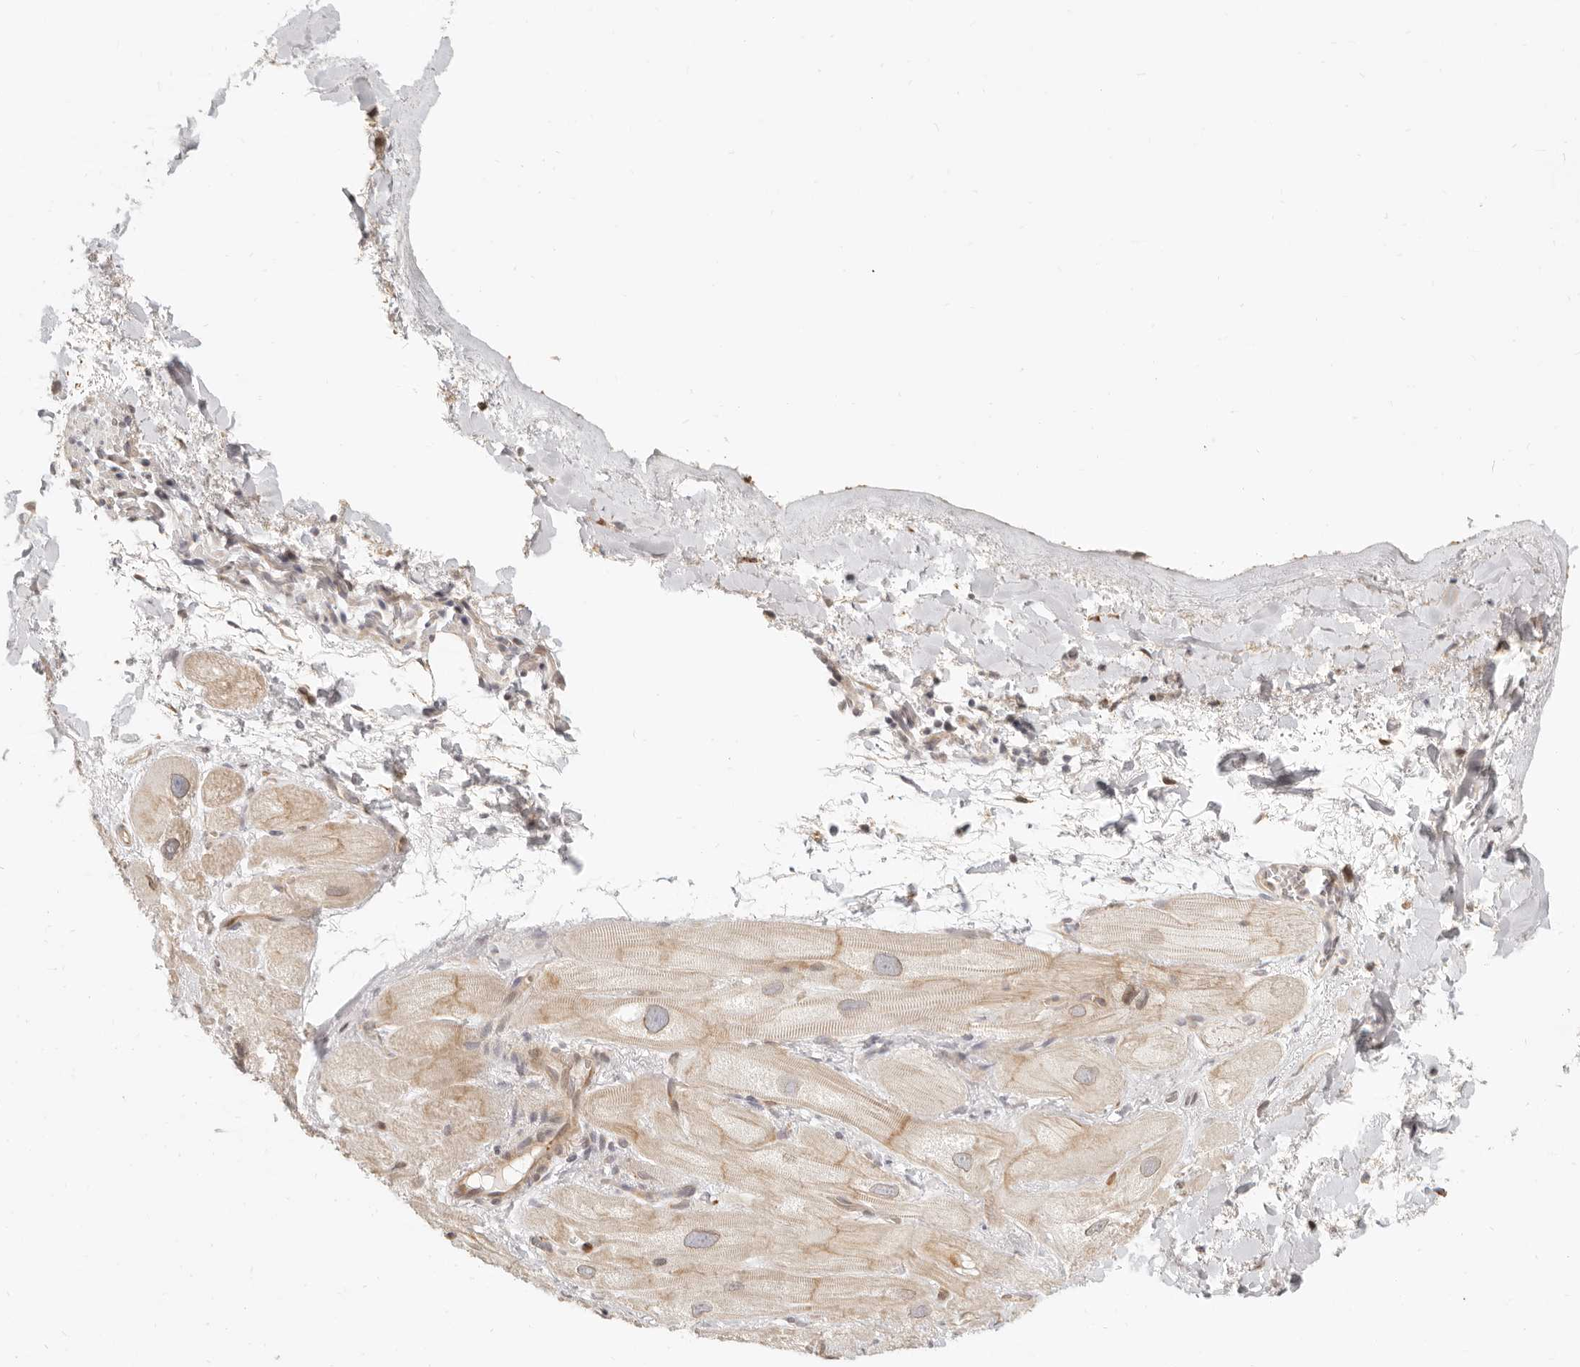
{"staining": {"intensity": "weak", "quantity": "25%-75%", "location": "cytoplasmic/membranous"}, "tissue": "heart muscle", "cell_type": "Cardiomyocytes", "image_type": "normal", "snomed": [{"axis": "morphology", "description": "Normal tissue, NOS"}, {"axis": "topography", "description": "Heart"}], "caption": "Heart muscle stained with DAB (3,3'-diaminobenzidine) immunohistochemistry reveals low levels of weak cytoplasmic/membranous positivity in about 25%-75% of cardiomyocytes. Using DAB (3,3'-diaminobenzidine) (brown) and hematoxylin (blue) stains, captured at high magnification using brightfield microscopy.", "gene": "TUFT1", "patient": {"sex": "male", "age": 49}}